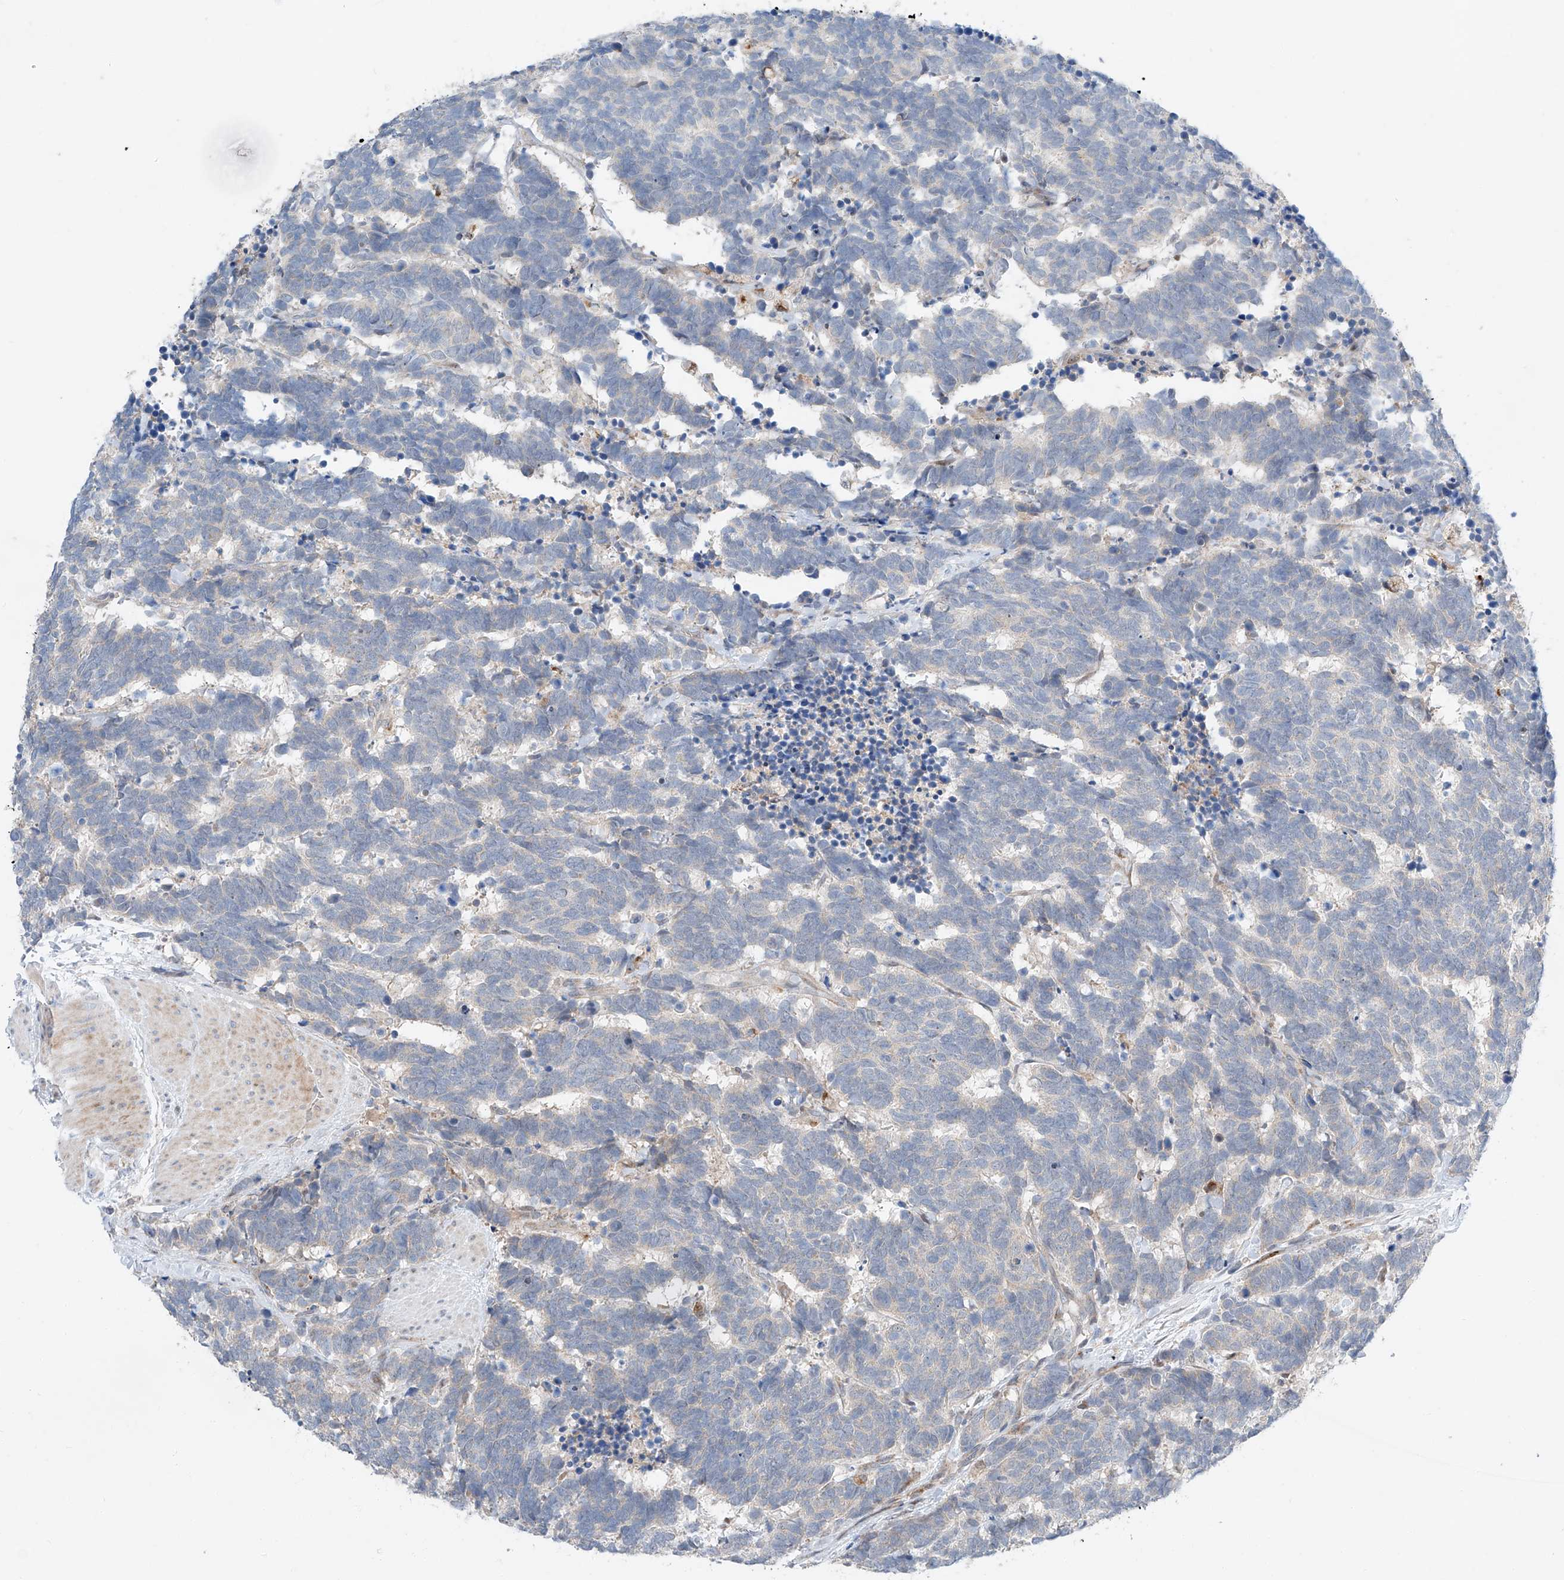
{"staining": {"intensity": "negative", "quantity": "none", "location": "none"}, "tissue": "carcinoid", "cell_type": "Tumor cells", "image_type": "cancer", "snomed": [{"axis": "morphology", "description": "Carcinoma, NOS"}, {"axis": "morphology", "description": "Carcinoid, malignant, NOS"}, {"axis": "topography", "description": "Urinary bladder"}], "caption": "DAB immunohistochemical staining of human carcinoid shows no significant expression in tumor cells.", "gene": "CLDND1", "patient": {"sex": "male", "age": 57}}